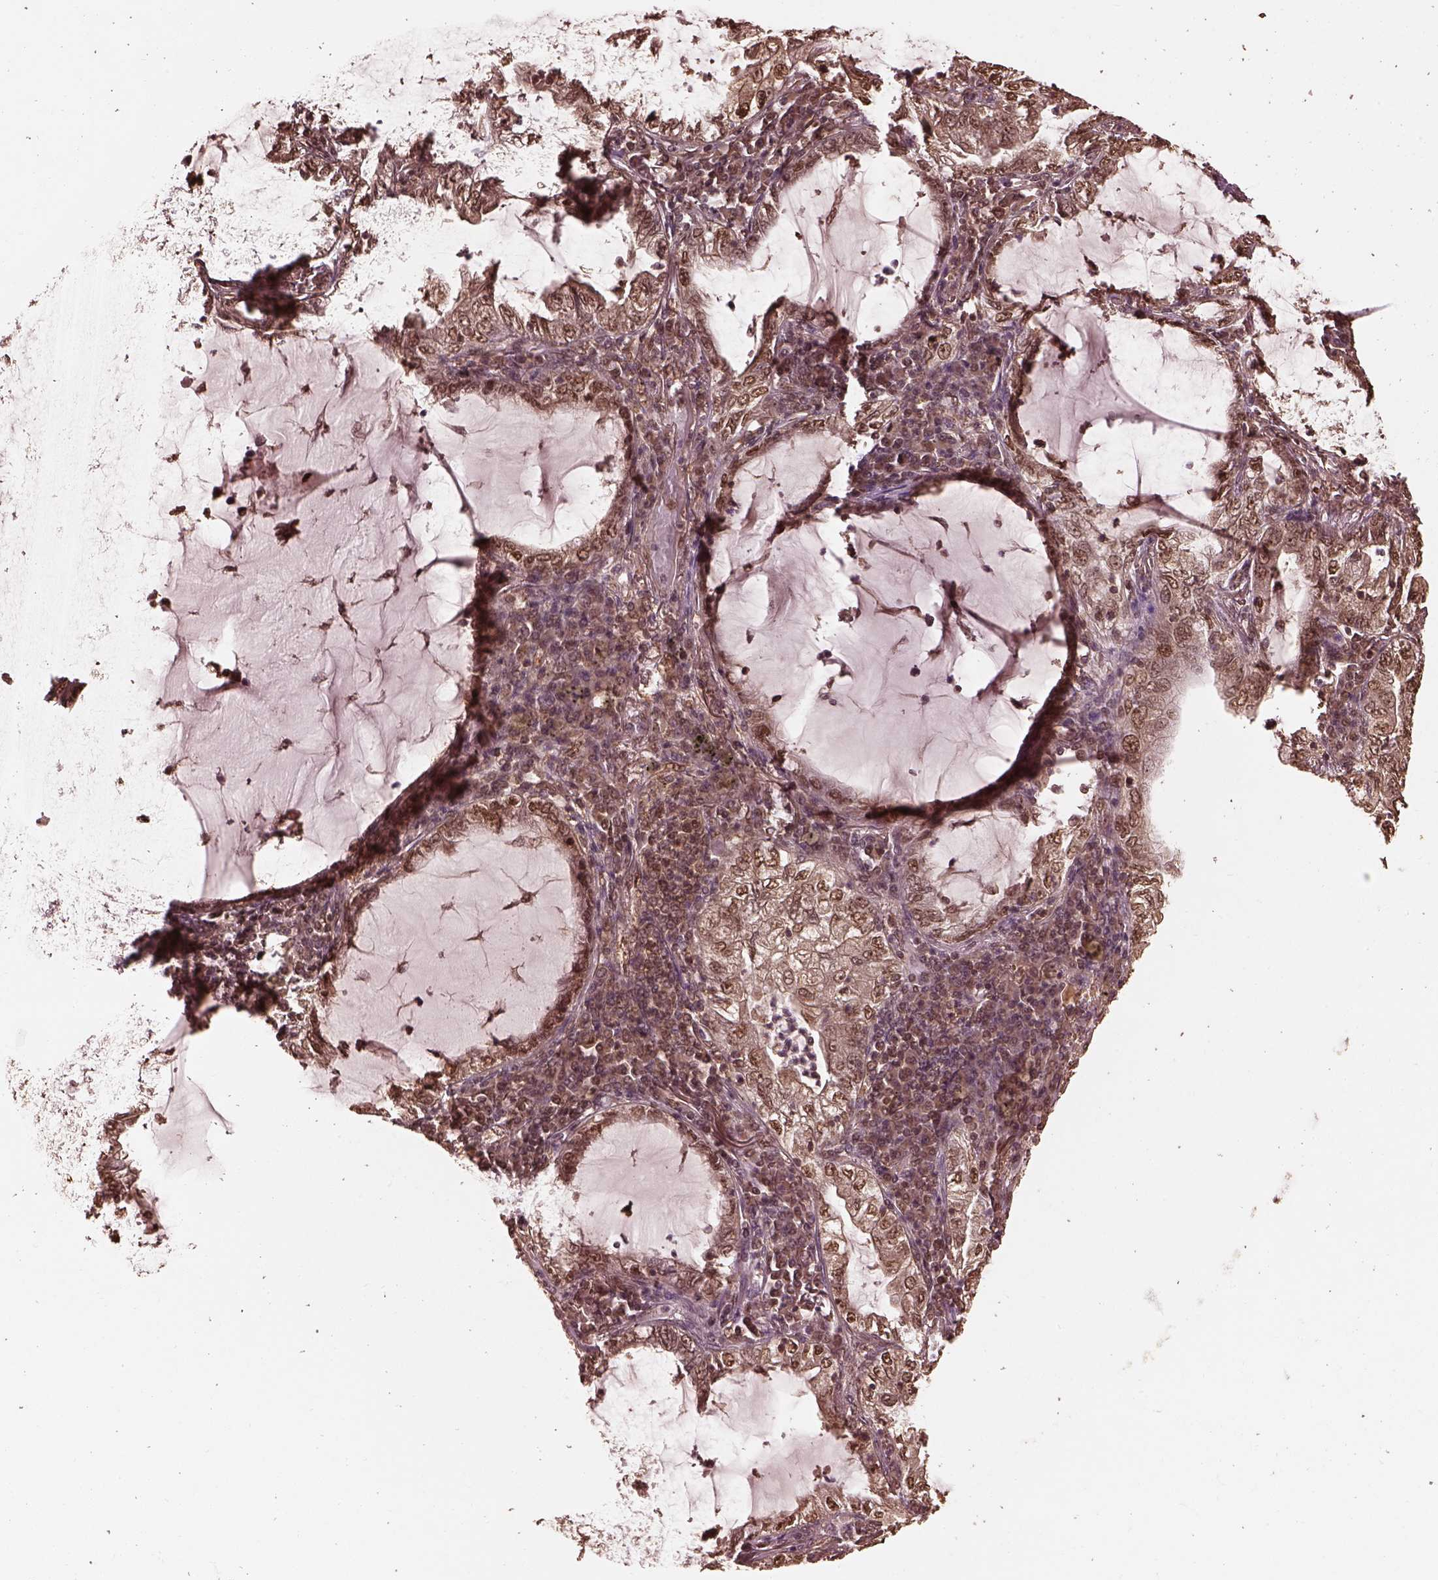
{"staining": {"intensity": "moderate", "quantity": "25%-75%", "location": "cytoplasmic/membranous,nuclear"}, "tissue": "lung cancer", "cell_type": "Tumor cells", "image_type": "cancer", "snomed": [{"axis": "morphology", "description": "Adenocarcinoma, NOS"}, {"axis": "topography", "description": "Lung"}], "caption": "Protein expression by IHC displays moderate cytoplasmic/membranous and nuclear expression in about 25%-75% of tumor cells in adenocarcinoma (lung).", "gene": "PSMC5", "patient": {"sex": "female", "age": 73}}